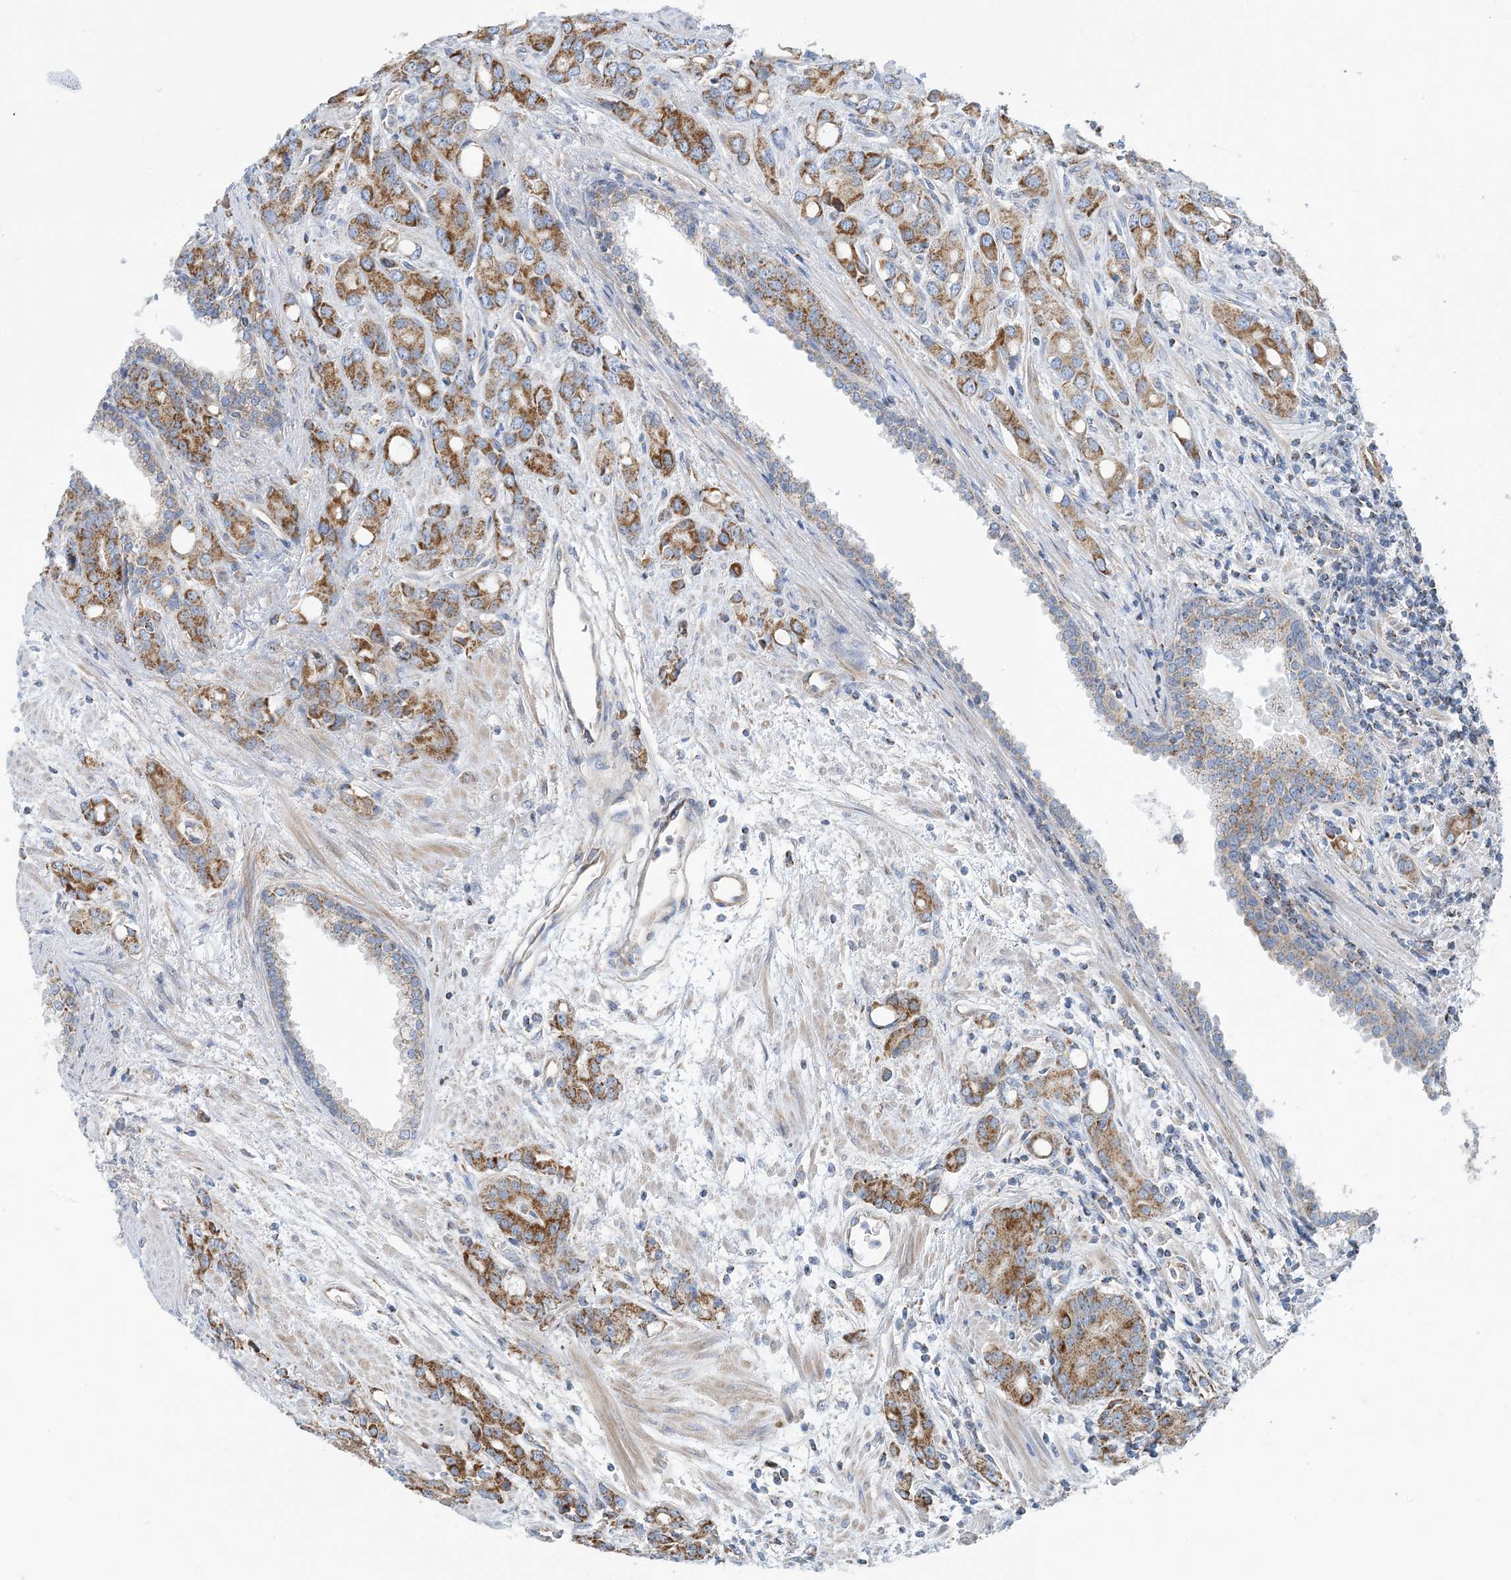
{"staining": {"intensity": "moderate", "quantity": ">75%", "location": "cytoplasmic/membranous"}, "tissue": "prostate cancer", "cell_type": "Tumor cells", "image_type": "cancer", "snomed": [{"axis": "morphology", "description": "Adenocarcinoma, High grade"}, {"axis": "topography", "description": "Prostate"}], "caption": "This micrograph reveals immunohistochemistry staining of human prostate cancer (adenocarcinoma (high-grade)), with medium moderate cytoplasmic/membranous positivity in approximately >75% of tumor cells.", "gene": "PHOSPHO2", "patient": {"sex": "male", "age": 62}}